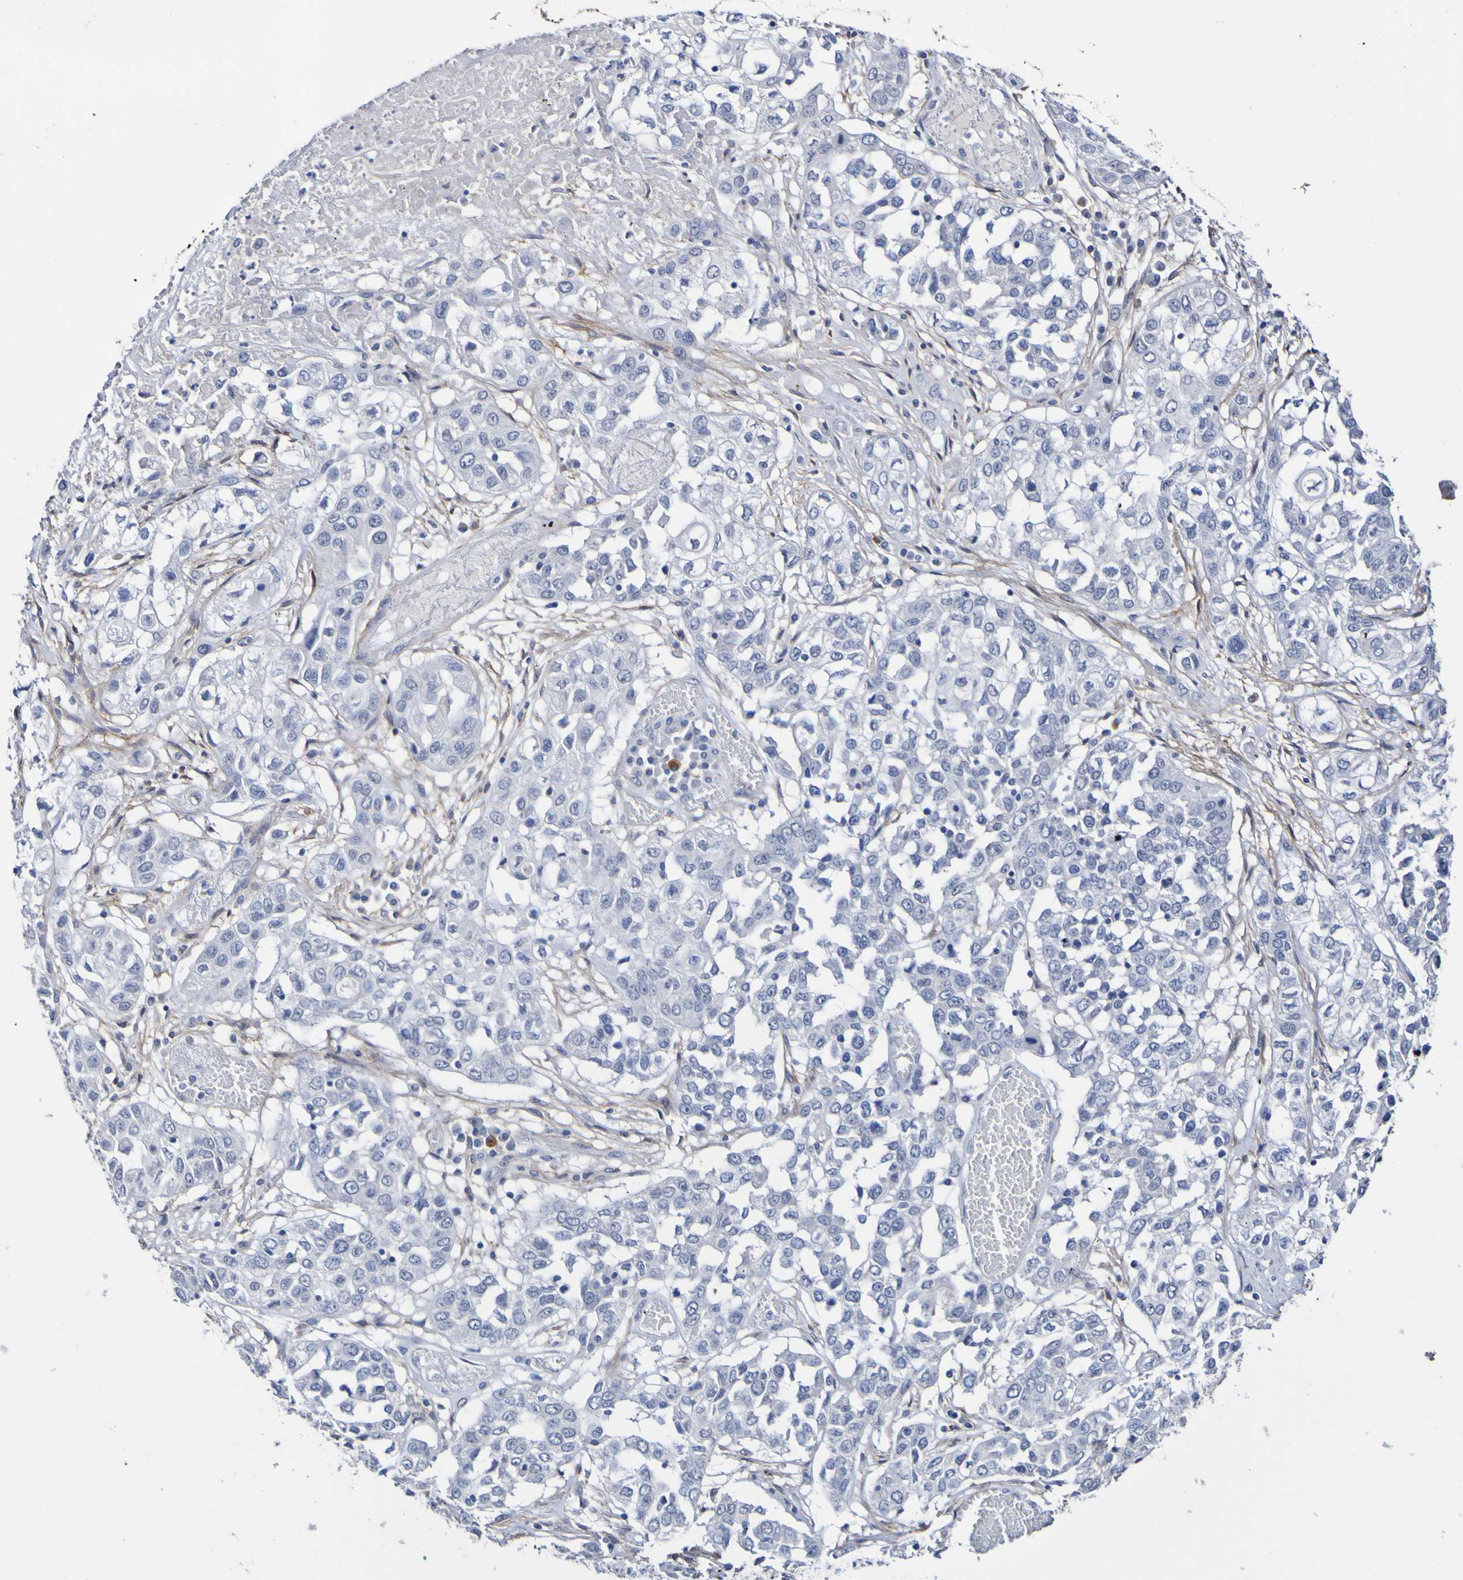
{"staining": {"intensity": "negative", "quantity": "none", "location": "none"}, "tissue": "lung cancer", "cell_type": "Tumor cells", "image_type": "cancer", "snomed": [{"axis": "morphology", "description": "Squamous cell carcinoma, NOS"}, {"axis": "topography", "description": "Lung"}], "caption": "The micrograph displays no significant staining in tumor cells of lung cancer (squamous cell carcinoma).", "gene": "SGCB", "patient": {"sex": "male", "age": 71}}